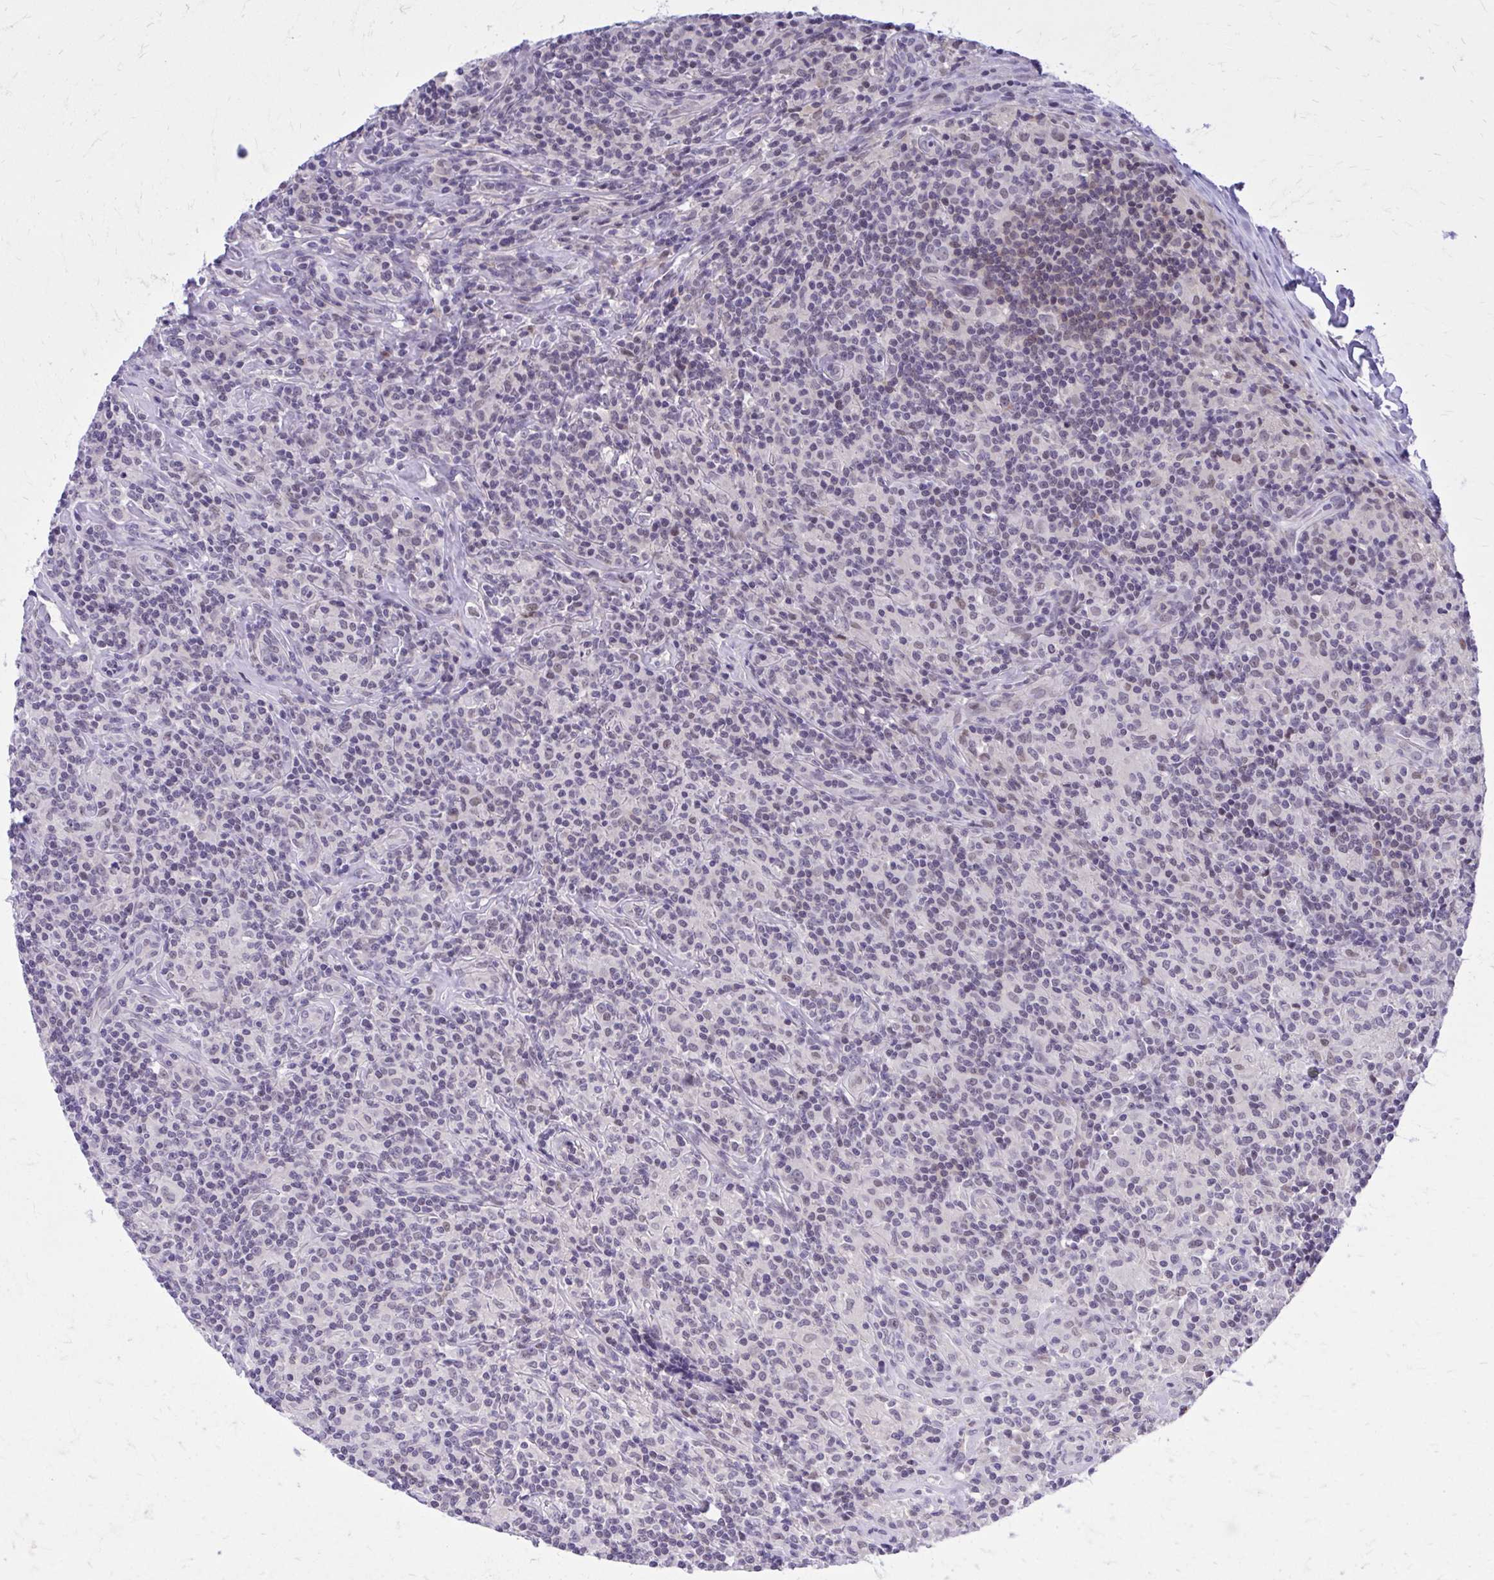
{"staining": {"intensity": "negative", "quantity": "none", "location": "none"}, "tissue": "lymphoma", "cell_type": "Tumor cells", "image_type": "cancer", "snomed": [{"axis": "morphology", "description": "Hodgkin's disease, NOS"}, {"axis": "morphology", "description": "Hodgkin's lymphoma, nodular sclerosis"}, {"axis": "topography", "description": "Lymph node"}], "caption": "Photomicrograph shows no significant protein staining in tumor cells of lymphoma.", "gene": "ZBTB25", "patient": {"sex": "female", "age": 10}}